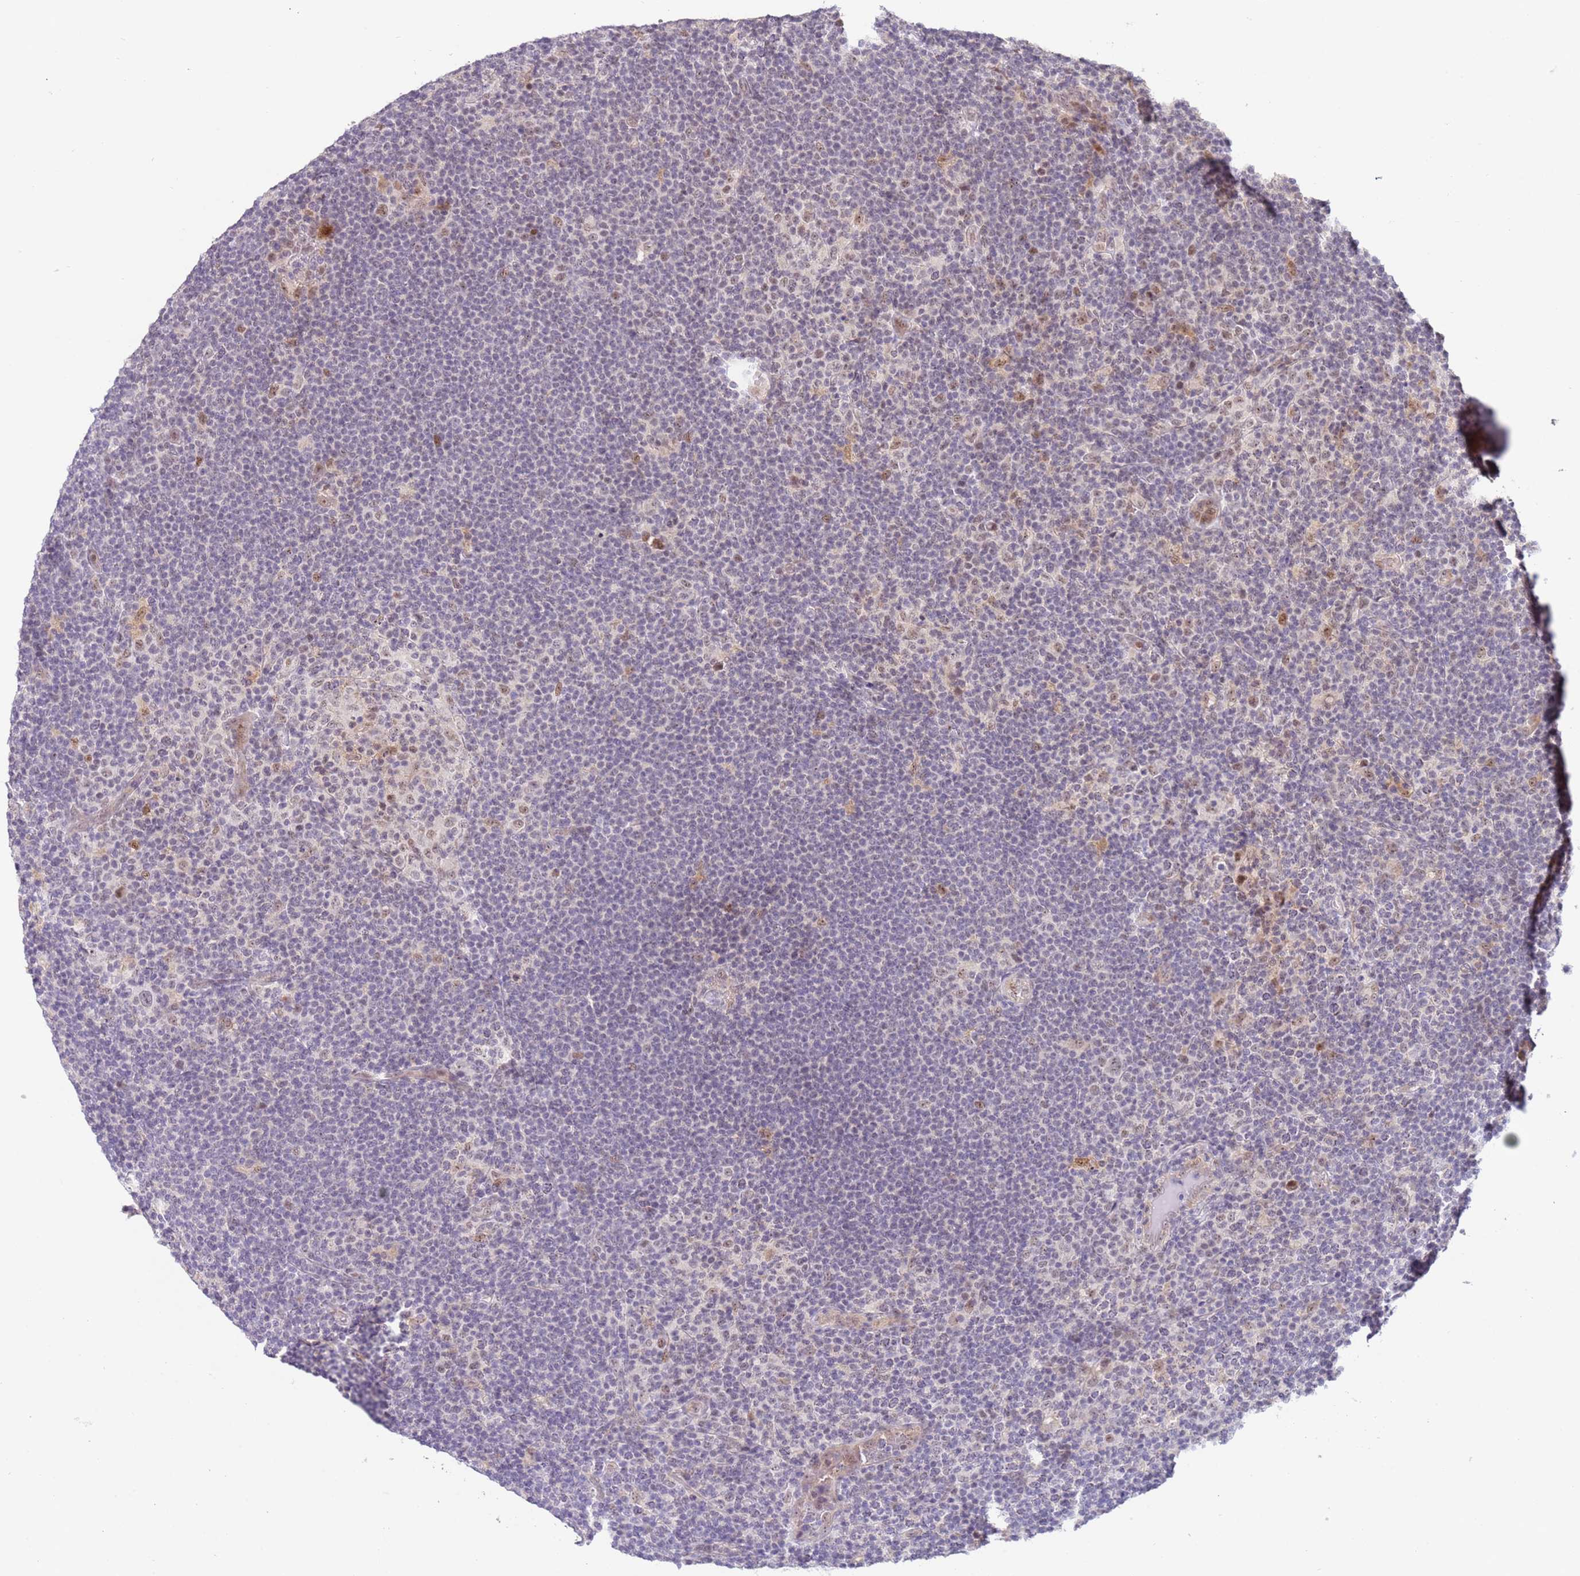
{"staining": {"intensity": "weak", "quantity": ">75%", "location": "nuclear"}, "tissue": "lymphoma", "cell_type": "Tumor cells", "image_type": "cancer", "snomed": [{"axis": "morphology", "description": "Hodgkin's disease, NOS"}, {"axis": "topography", "description": "Lymph node"}], "caption": "Weak nuclear protein positivity is seen in about >75% of tumor cells in lymphoma. Using DAB (3,3'-diaminobenzidine) (brown) and hematoxylin (blue) stains, captured at high magnification using brightfield microscopy.", "gene": "LGALSL", "patient": {"sex": "female", "age": 57}}